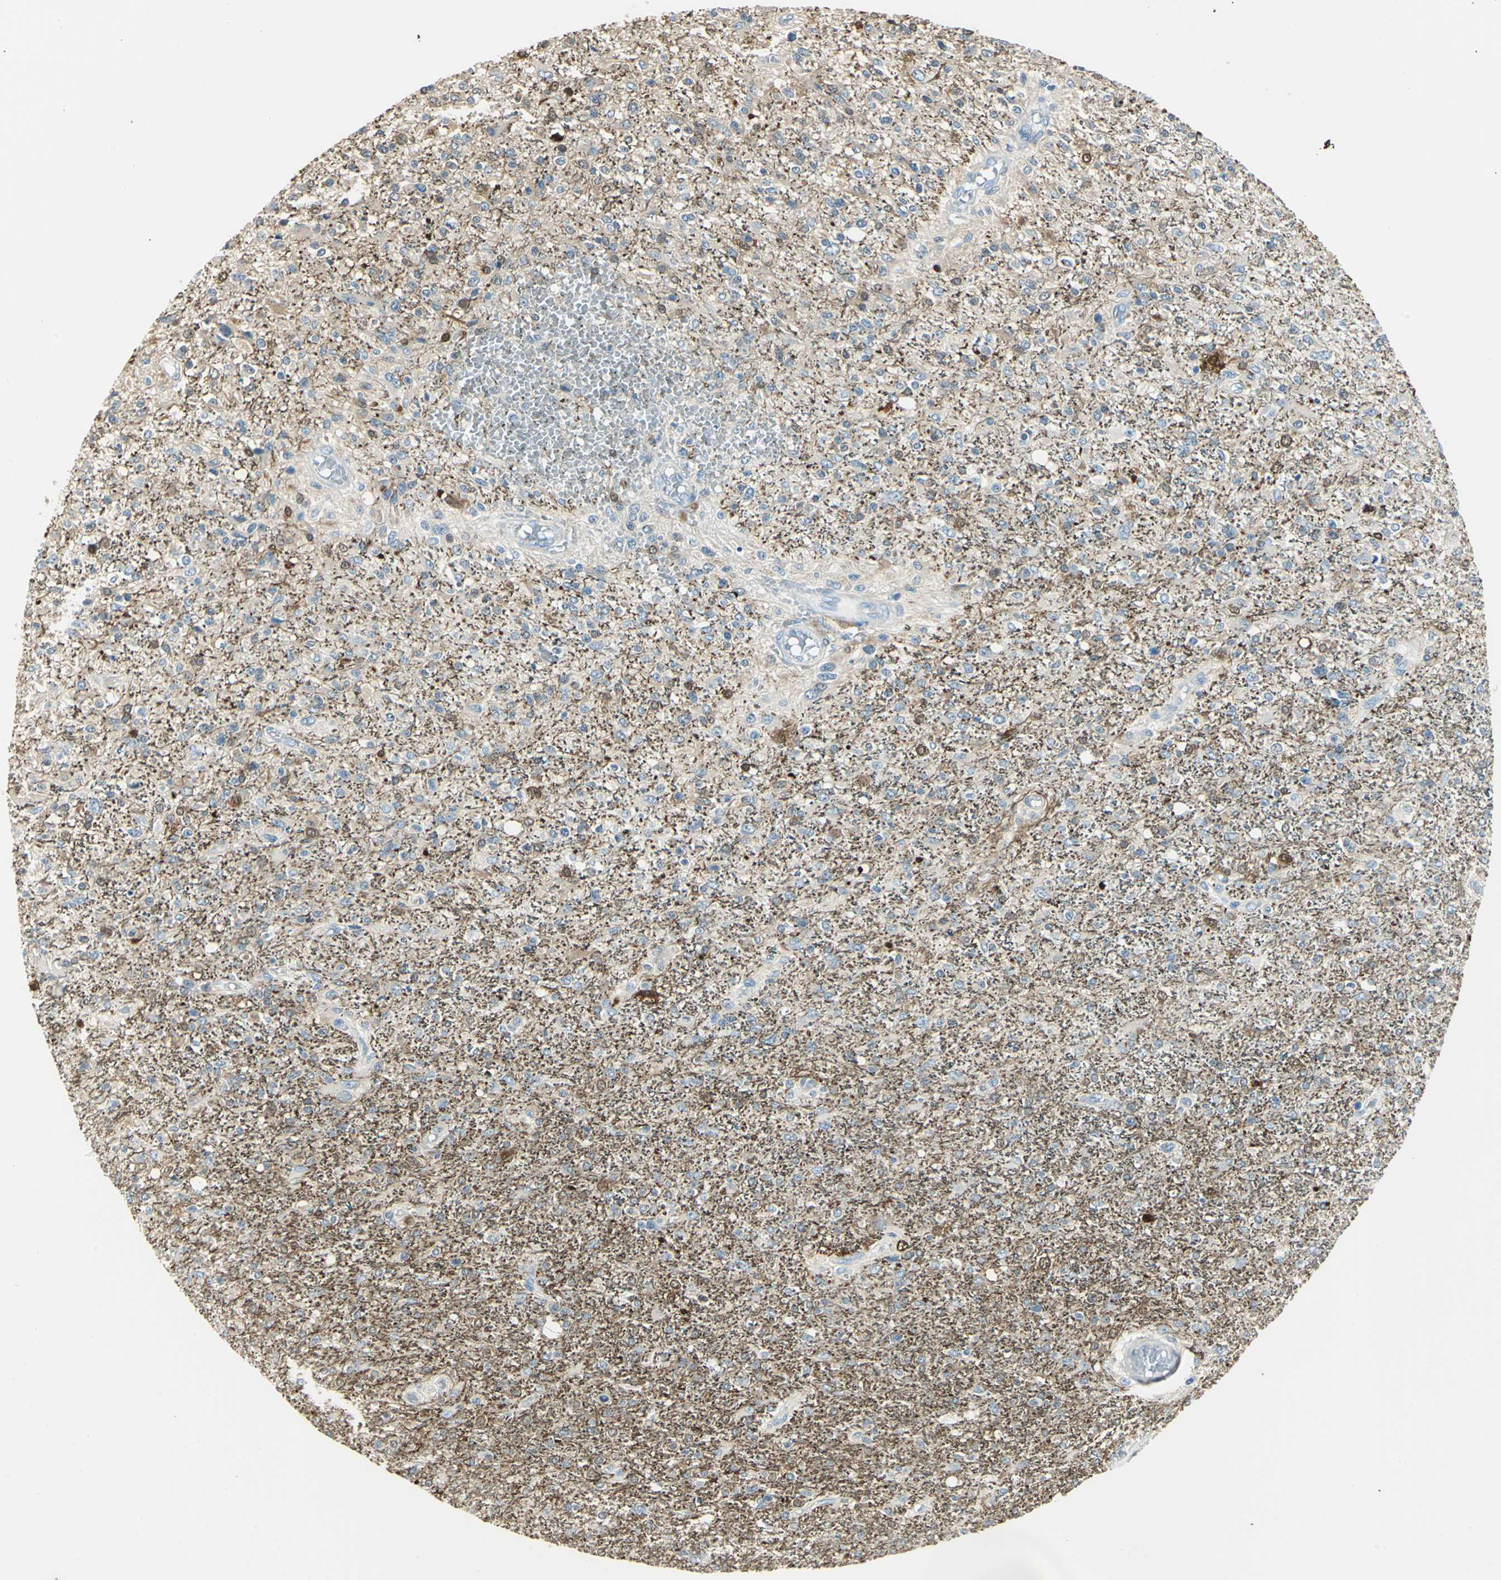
{"staining": {"intensity": "moderate", "quantity": "25%-75%", "location": "cytoplasmic/membranous,nuclear"}, "tissue": "glioma", "cell_type": "Tumor cells", "image_type": "cancer", "snomed": [{"axis": "morphology", "description": "Glioma, malignant, High grade"}, {"axis": "topography", "description": "Cerebral cortex"}], "caption": "This is a photomicrograph of immunohistochemistry staining of glioma, which shows moderate expression in the cytoplasmic/membranous and nuclear of tumor cells.", "gene": "UCHL1", "patient": {"sex": "male", "age": 76}}